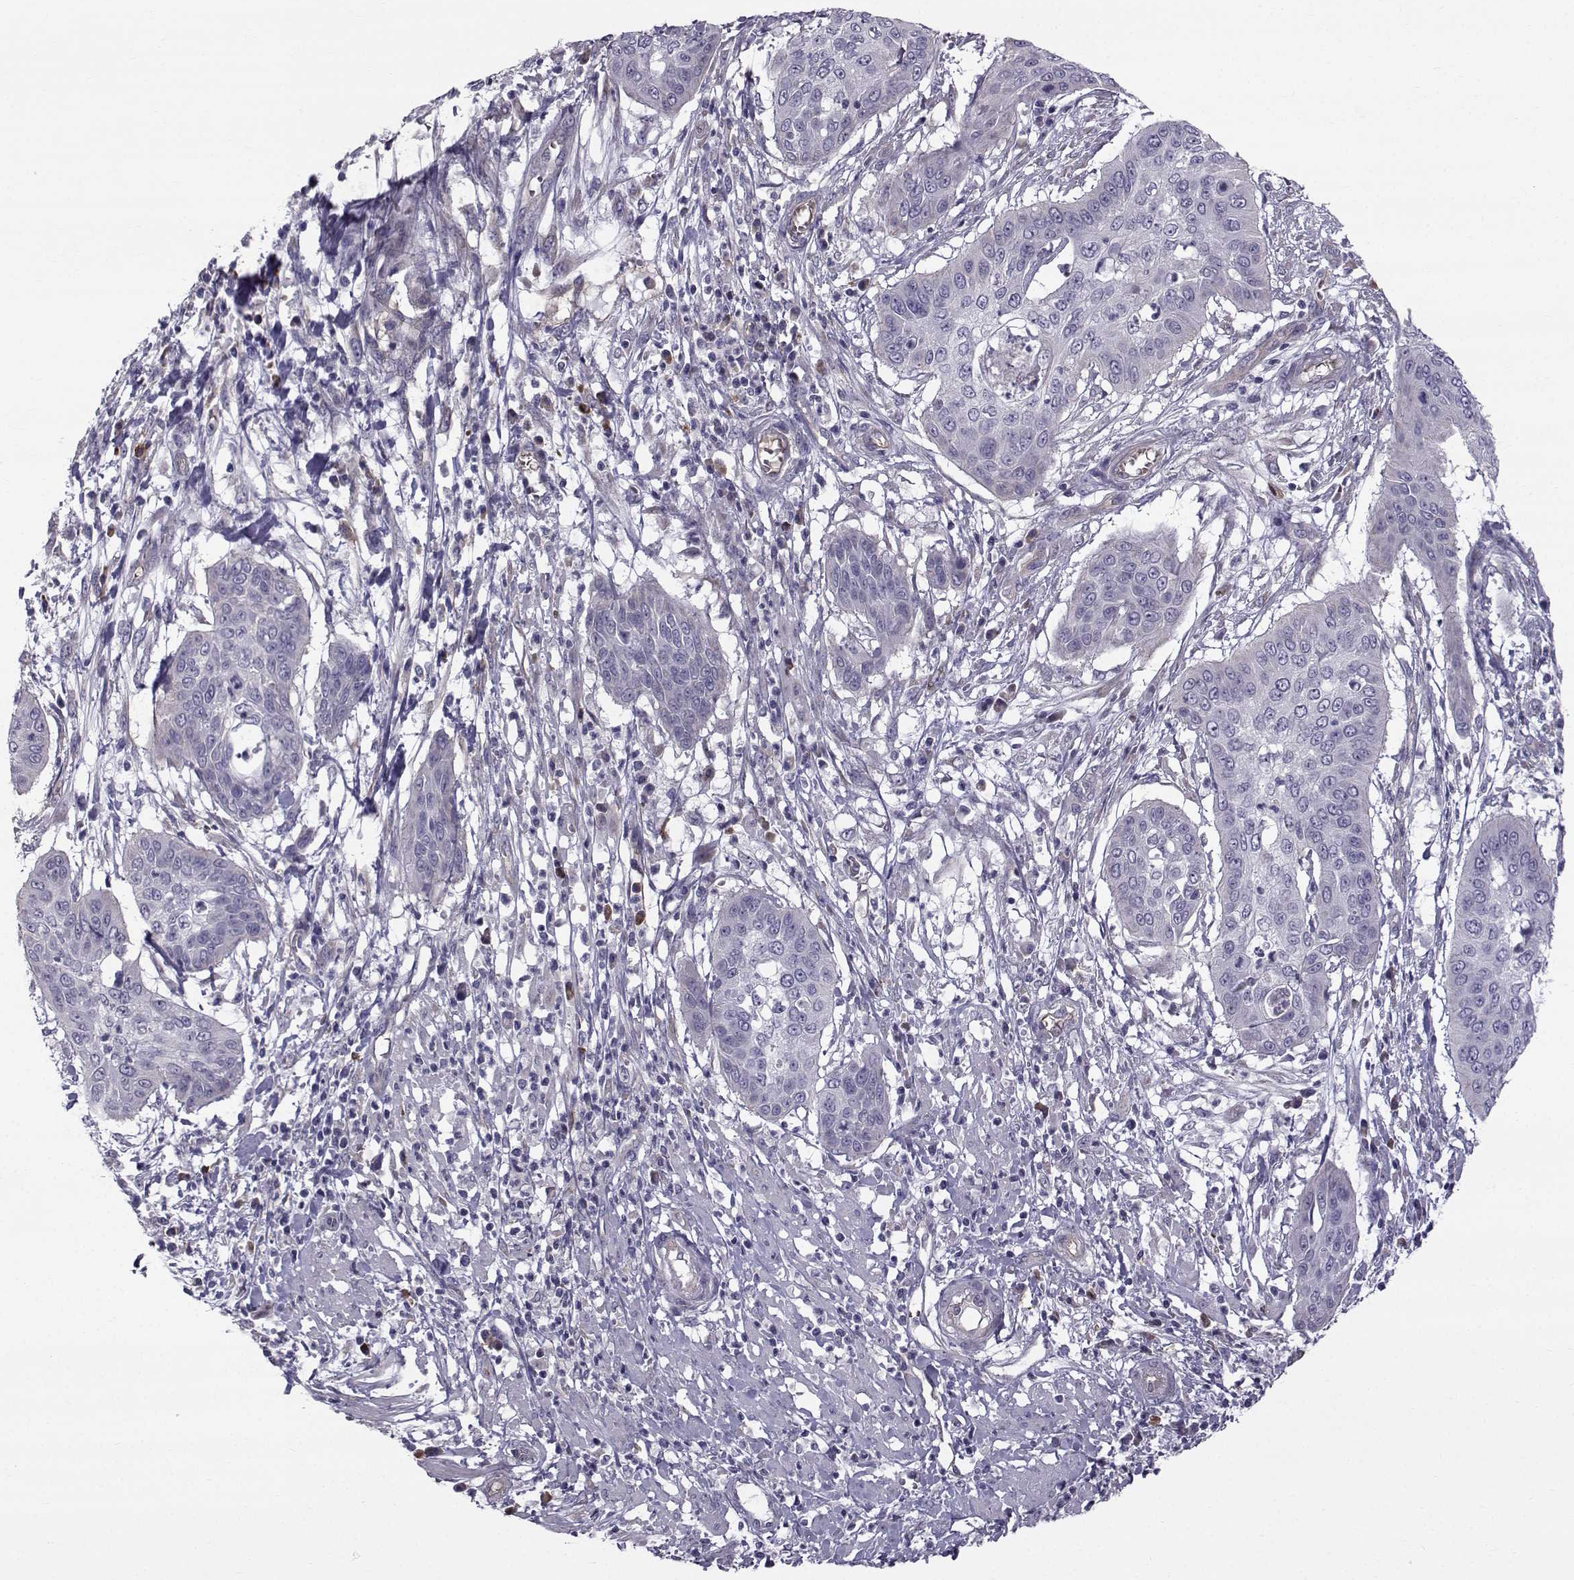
{"staining": {"intensity": "negative", "quantity": "none", "location": "none"}, "tissue": "cervical cancer", "cell_type": "Tumor cells", "image_type": "cancer", "snomed": [{"axis": "morphology", "description": "Squamous cell carcinoma, NOS"}, {"axis": "topography", "description": "Cervix"}], "caption": "An IHC micrograph of cervical cancer (squamous cell carcinoma) is shown. There is no staining in tumor cells of cervical cancer (squamous cell carcinoma). (Stains: DAB (3,3'-diaminobenzidine) IHC with hematoxylin counter stain, Microscopy: brightfield microscopy at high magnification).", "gene": "QPCT", "patient": {"sex": "female", "age": 39}}